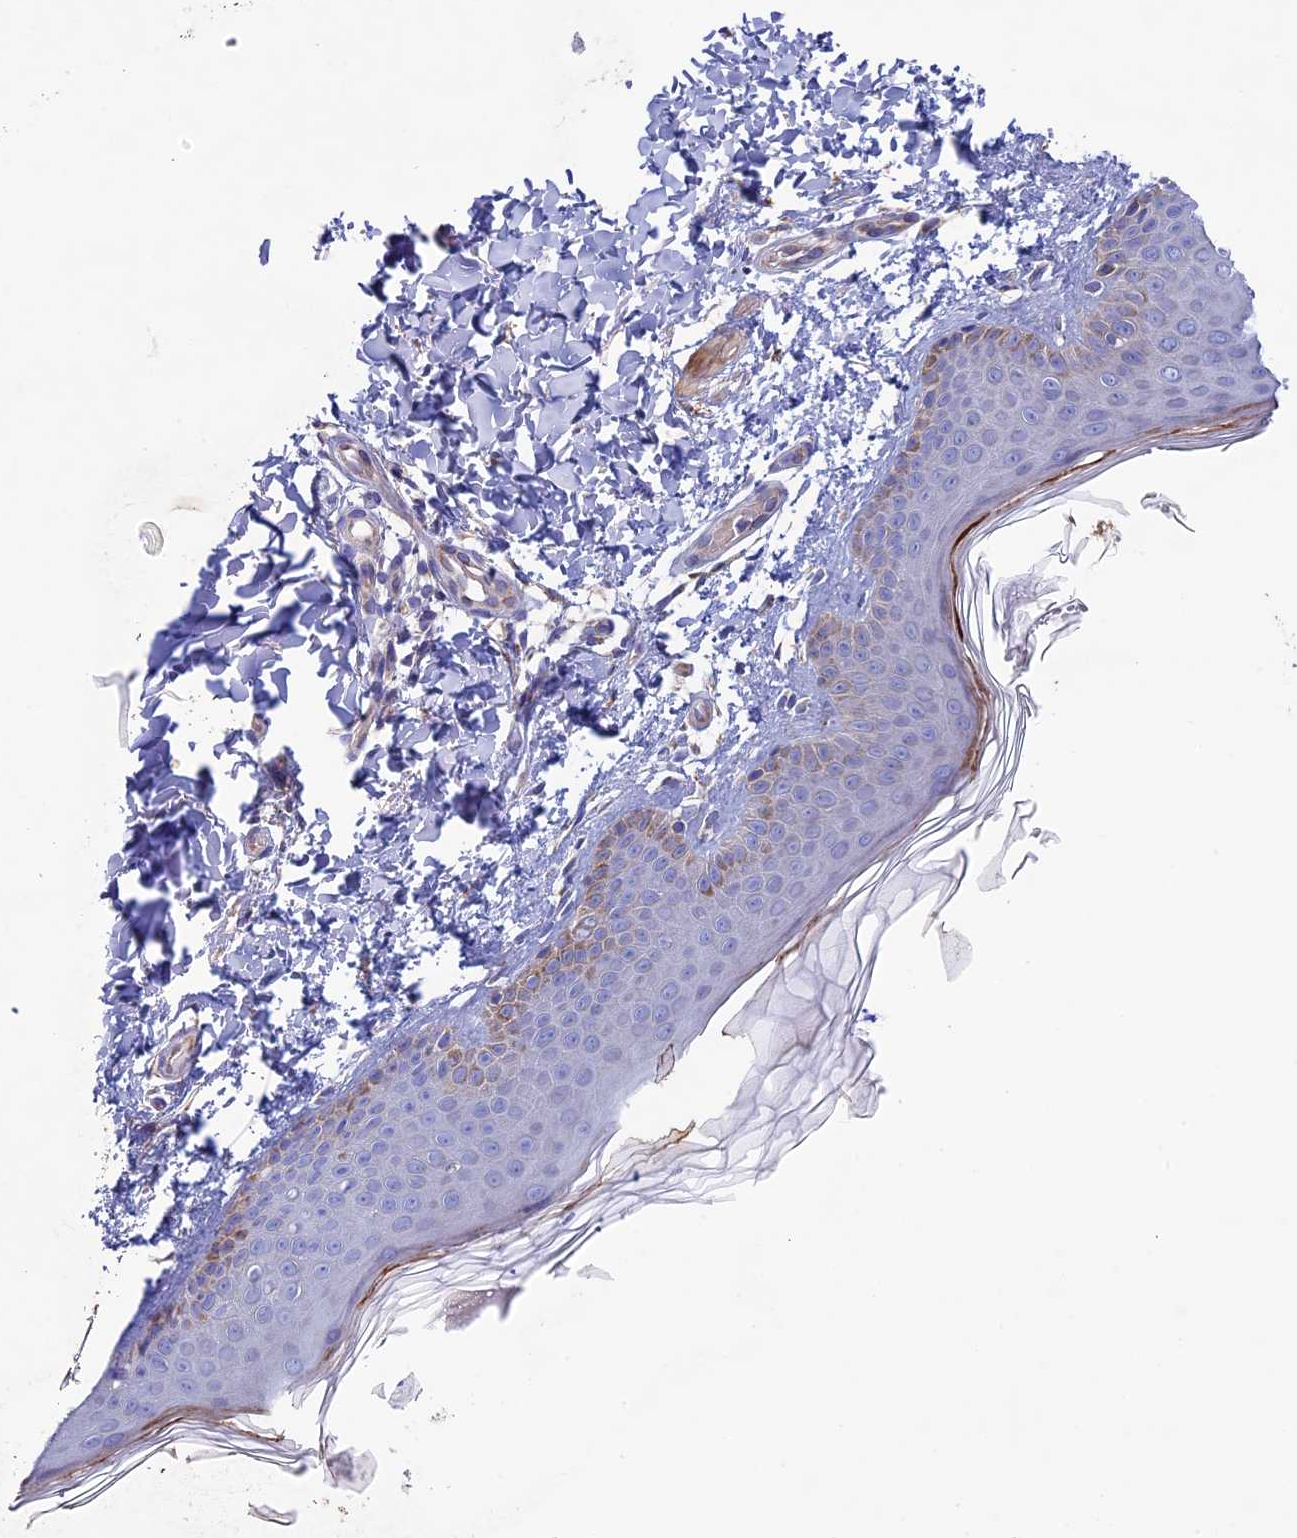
{"staining": {"intensity": "negative", "quantity": "none", "location": "none"}, "tissue": "skin", "cell_type": "Fibroblasts", "image_type": "normal", "snomed": [{"axis": "morphology", "description": "Normal tissue, NOS"}, {"axis": "topography", "description": "Skin"}], "caption": "An immunohistochemistry histopathology image of benign skin is shown. There is no staining in fibroblasts of skin.", "gene": "SLC15A5", "patient": {"sex": "male", "age": 36}}